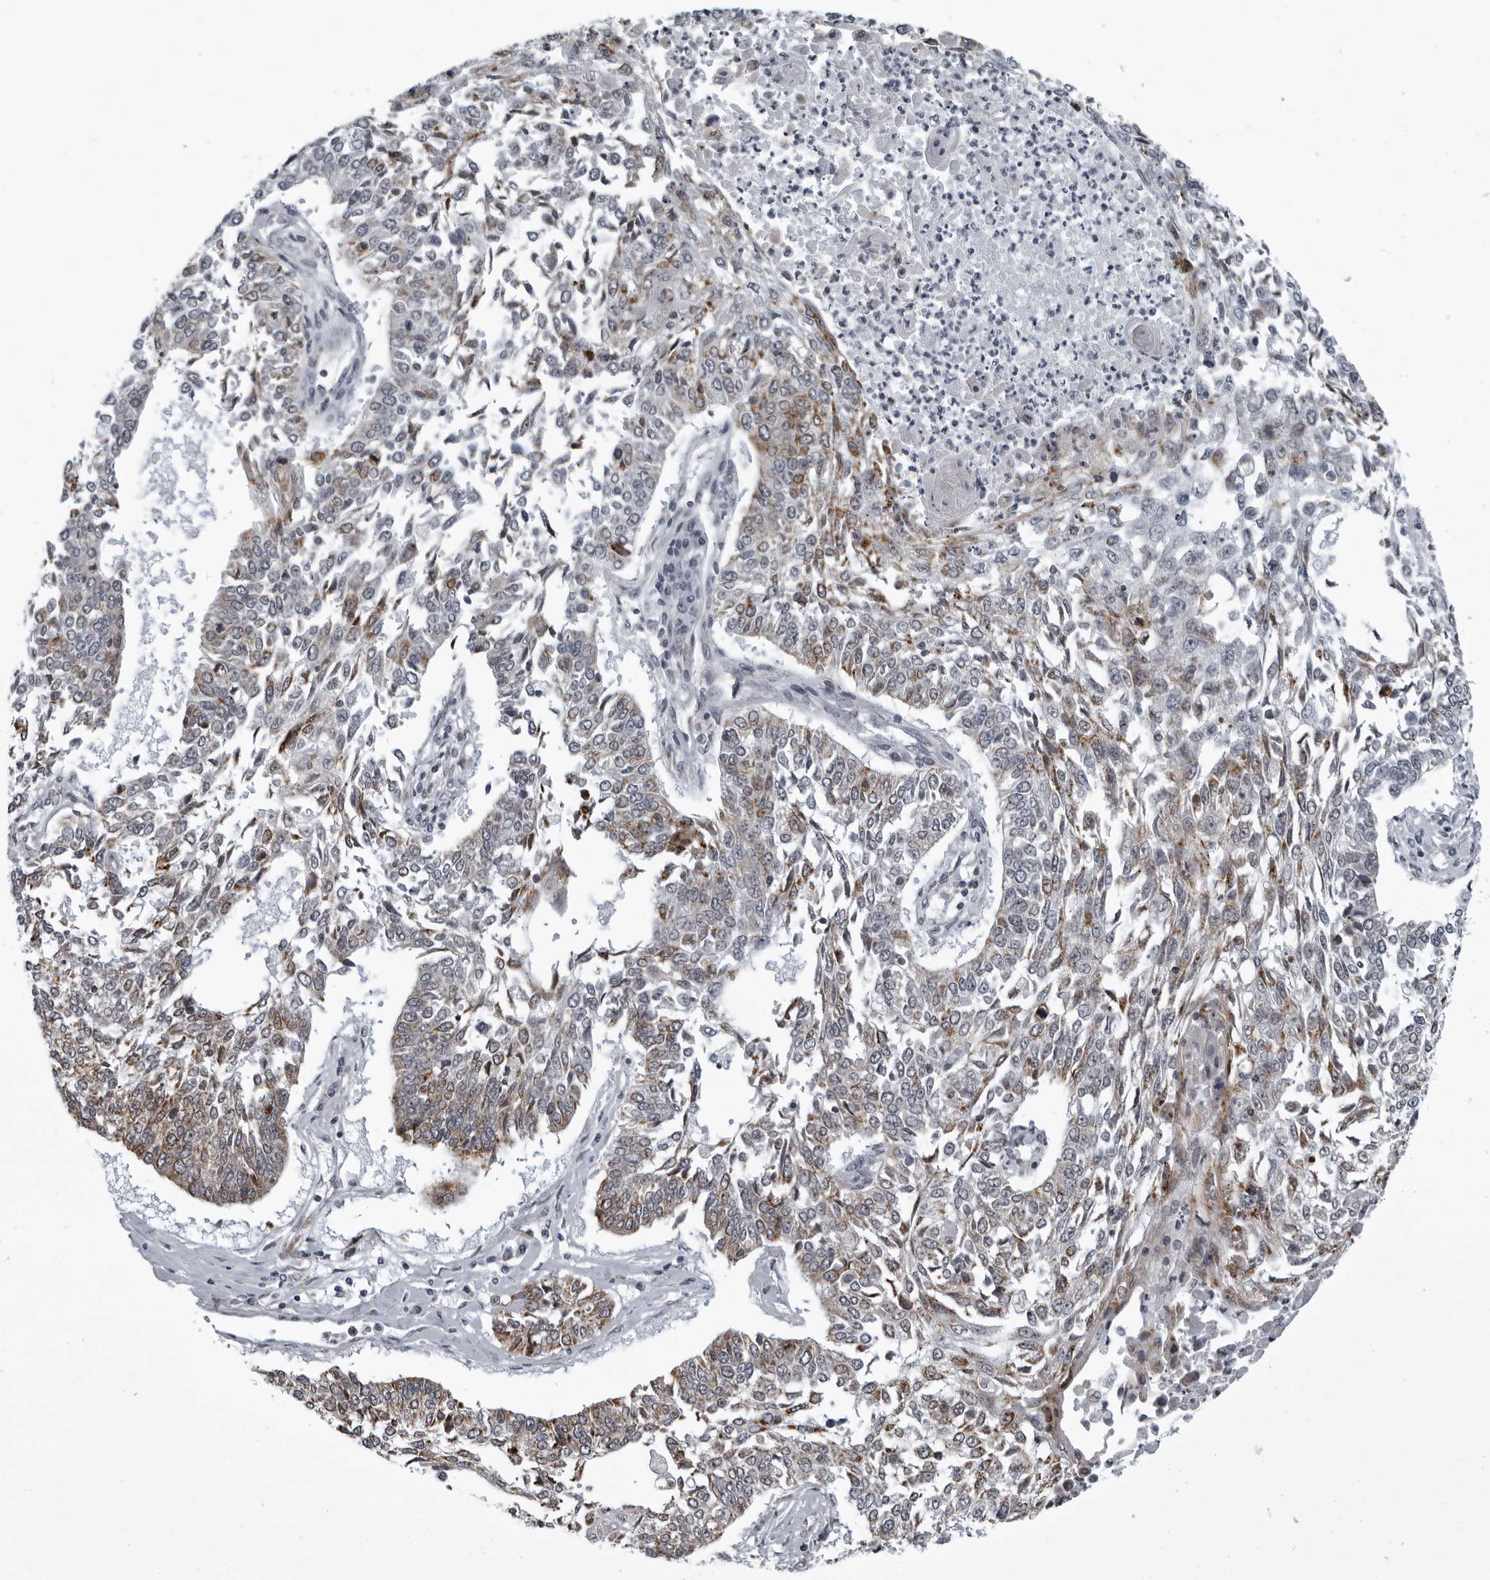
{"staining": {"intensity": "moderate", "quantity": "25%-75%", "location": "cytoplasmic/membranous"}, "tissue": "lung cancer", "cell_type": "Tumor cells", "image_type": "cancer", "snomed": [{"axis": "morphology", "description": "Normal tissue, NOS"}, {"axis": "morphology", "description": "Squamous cell carcinoma, NOS"}, {"axis": "topography", "description": "Cartilage tissue"}, {"axis": "topography", "description": "Bronchus"}, {"axis": "topography", "description": "Lung"}, {"axis": "topography", "description": "Peripheral nerve tissue"}], "caption": "IHC photomicrograph of neoplastic tissue: lung cancer stained using immunohistochemistry displays medium levels of moderate protein expression localized specifically in the cytoplasmic/membranous of tumor cells, appearing as a cytoplasmic/membranous brown color.", "gene": "RTCA", "patient": {"sex": "female", "age": 49}}